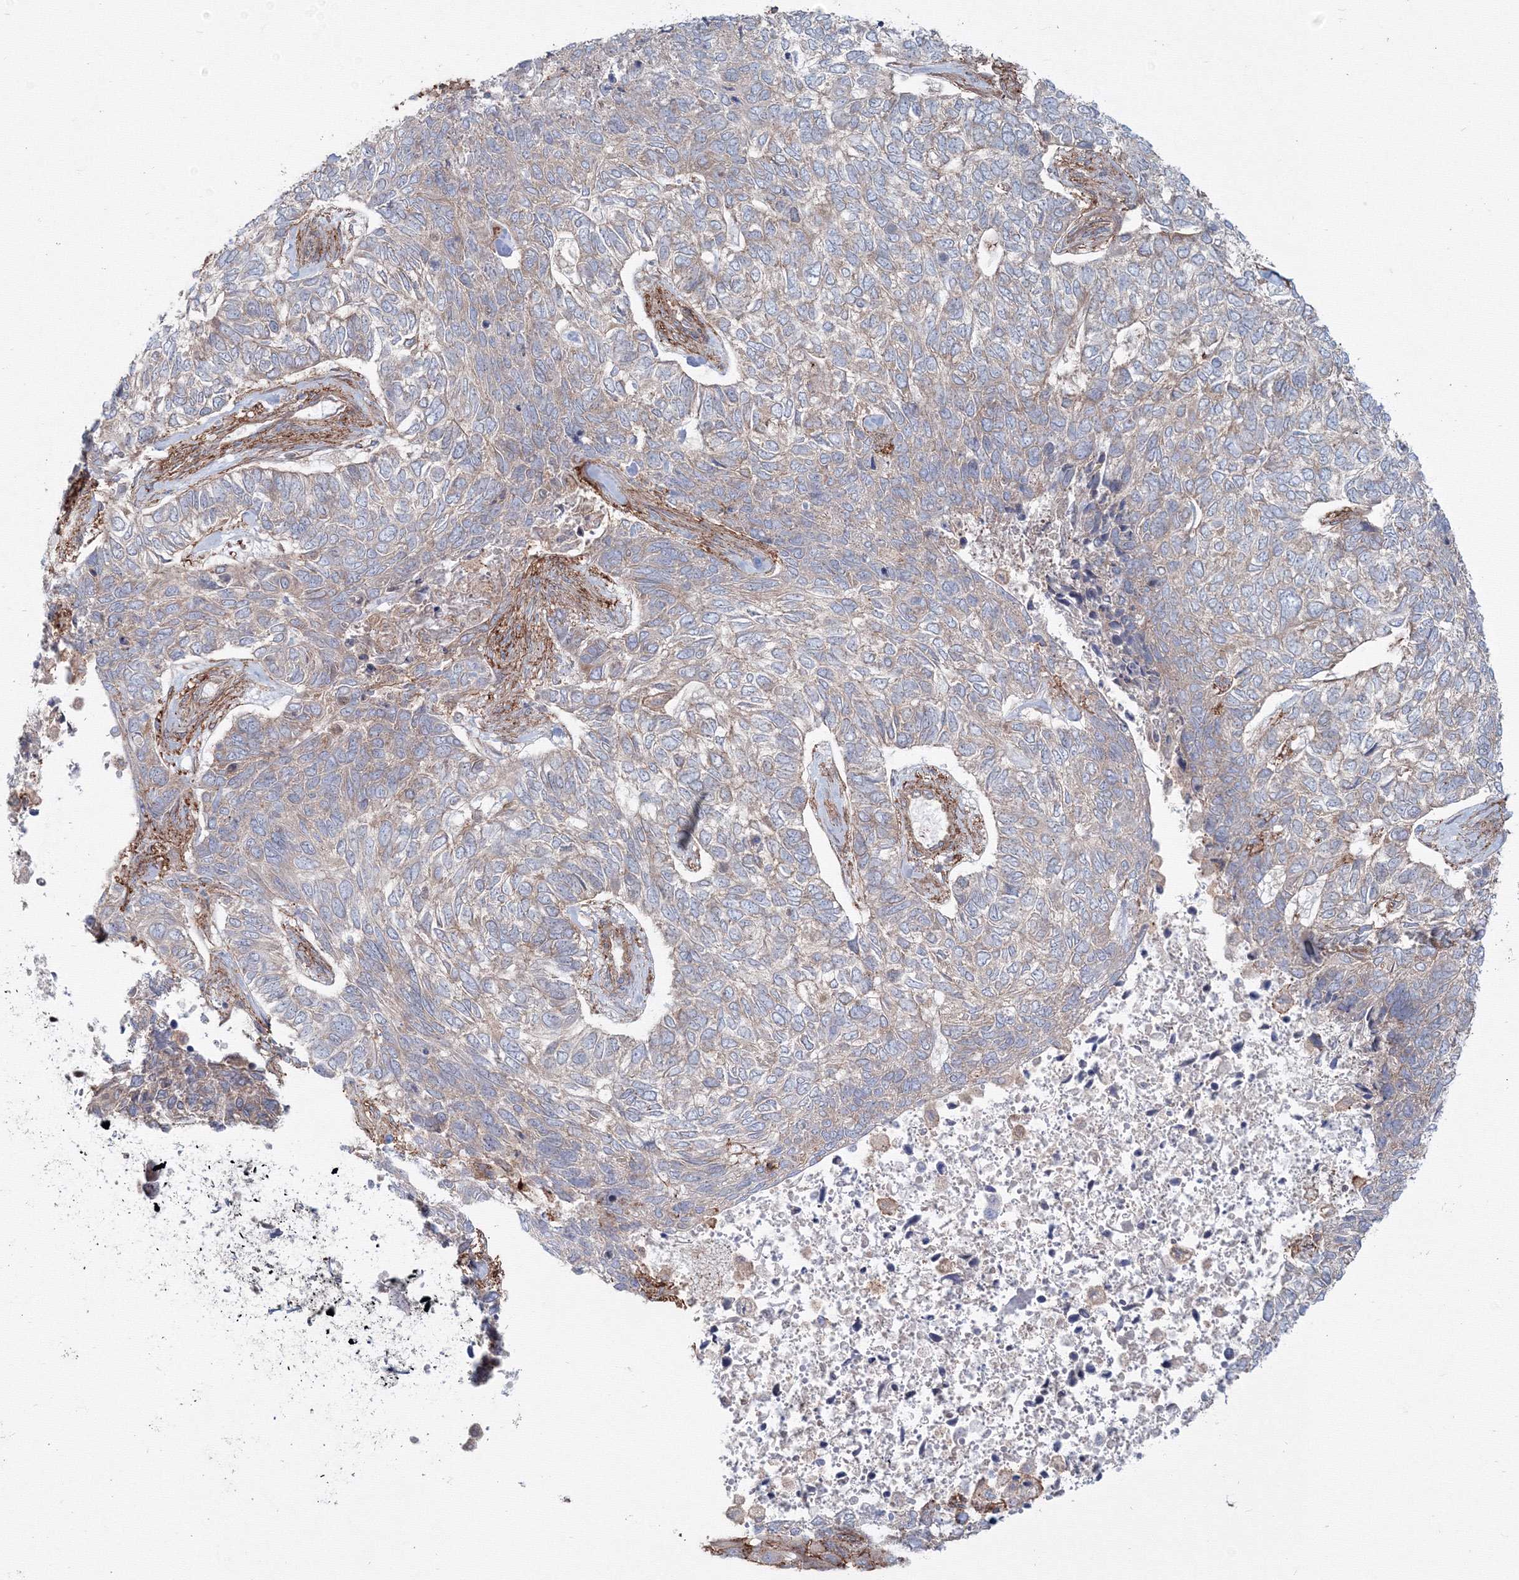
{"staining": {"intensity": "weak", "quantity": "<25%", "location": "cytoplasmic/membranous"}, "tissue": "skin cancer", "cell_type": "Tumor cells", "image_type": "cancer", "snomed": [{"axis": "morphology", "description": "Basal cell carcinoma"}, {"axis": "topography", "description": "Skin"}], "caption": "Immunohistochemistry (IHC) photomicrograph of human basal cell carcinoma (skin) stained for a protein (brown), which reveals no staining in tumor cells.", "gene": "SH3PXD2A", "patient": {"sex": "female", "age": 65}}